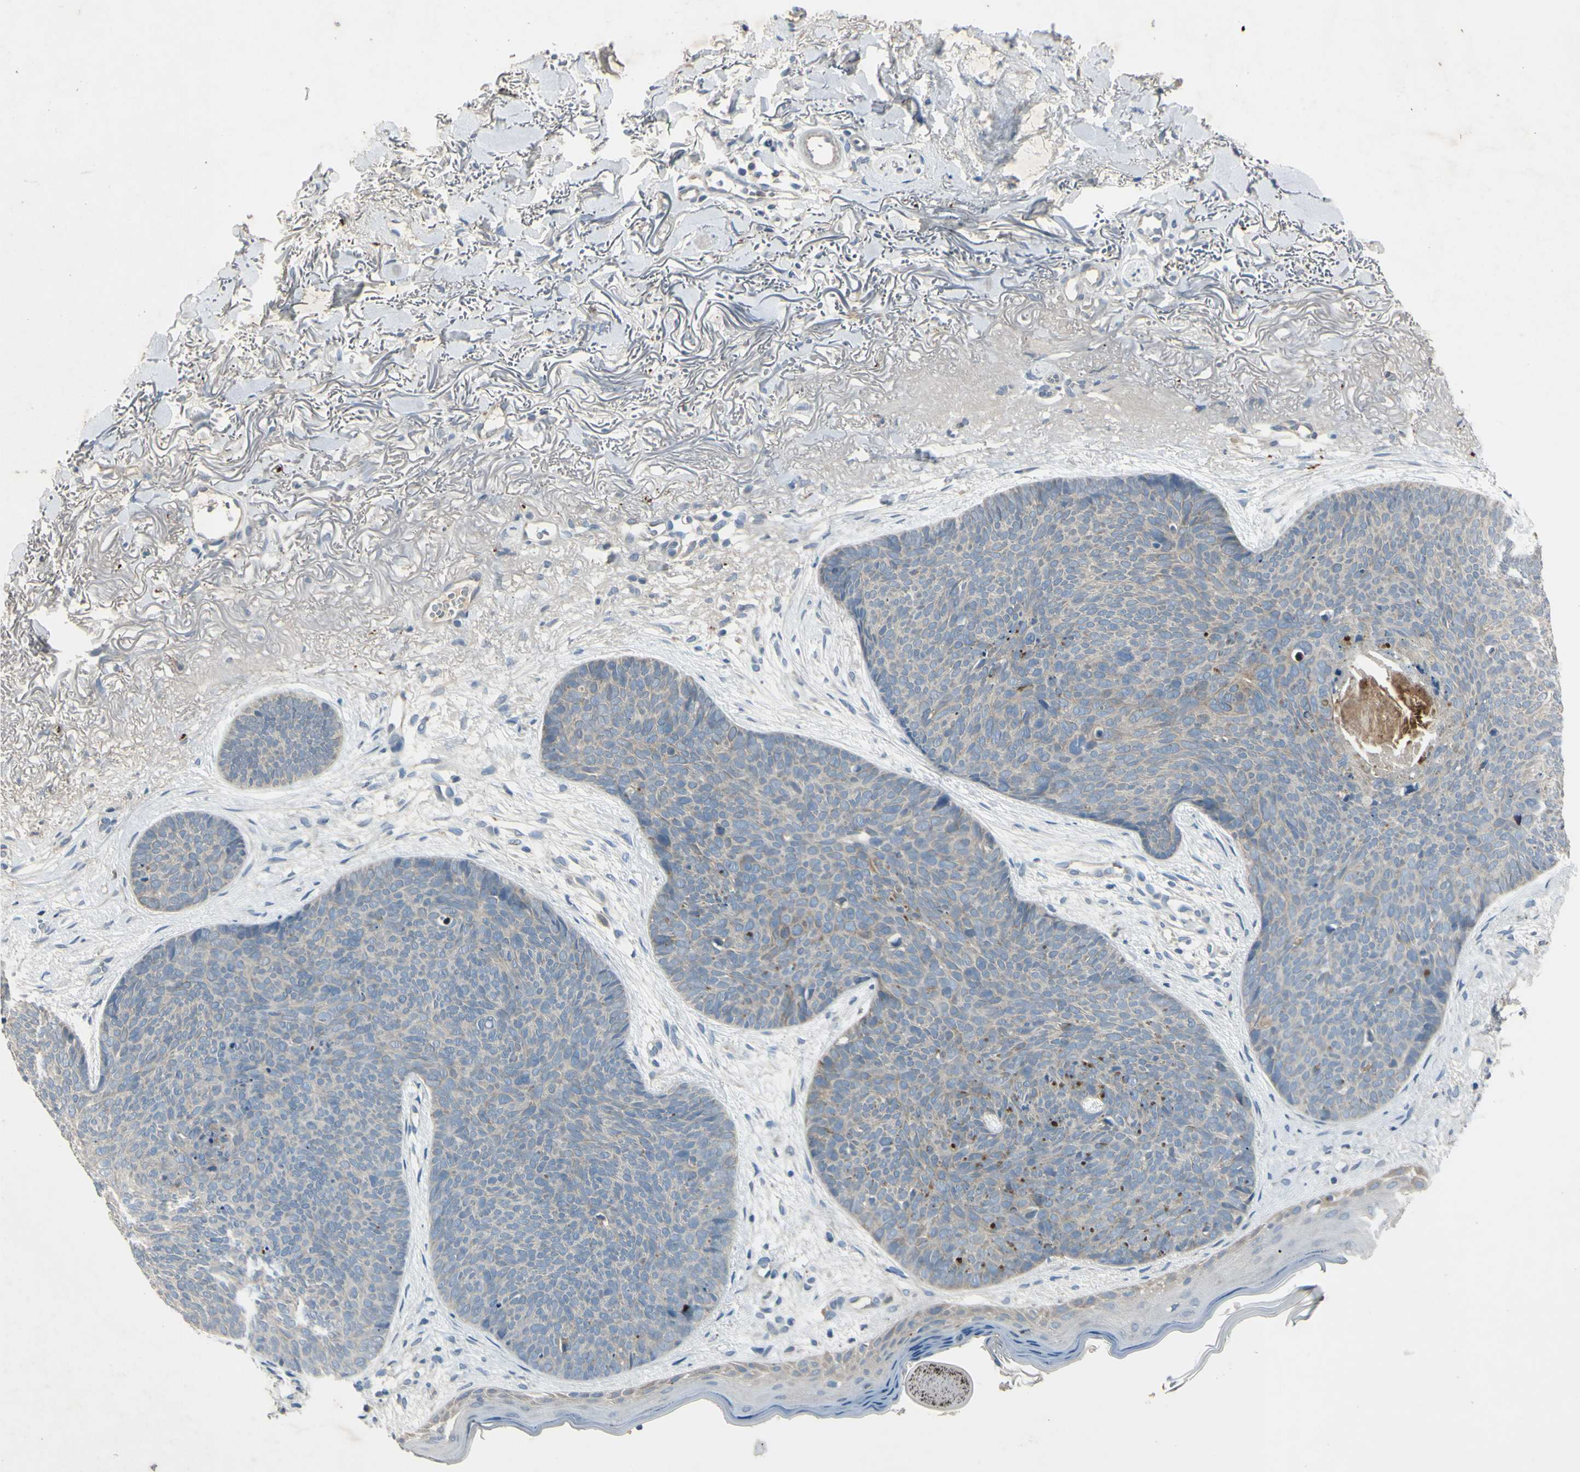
{"staining": {"intensity": "negative", "quantity": "none", "location": "none"}, "tissue": "skin cancer", "cell_type": "Tumor cells", "image_type": "cancer", "snomed": [{"axis": "morphology", "description": "Normal tissue, NOS"}, {"axis": "morphology", "description": "Basal cell carcinoma"}, {"axis": "topography", "description": "Skin"}], "caption": "Protein analysis of skin cancer (basal cell carcinoma) exhibits no significant staining in tumor cells.", "gene": "AATK", "patient": {"sex": "female", "age": 70}}